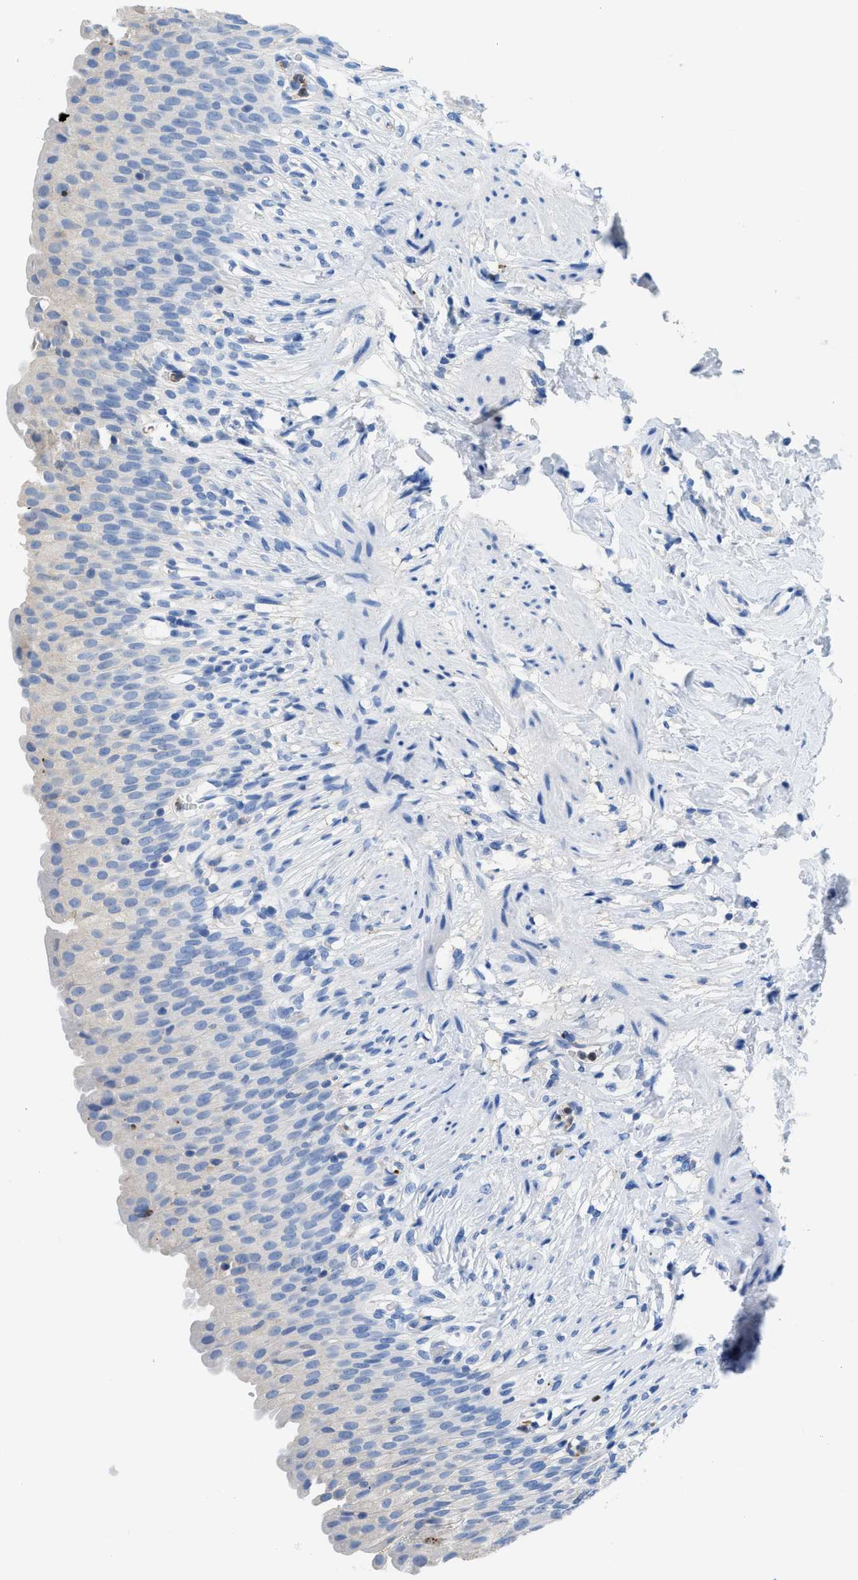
{"staining": {"intensity": "negative", "quantity": "none", "location": "none"}, "tissue": "urinary bladder", "cell_type": "Urothelial cells", "image_type": "normal", "snomed": [{"axis": "morphology", "description": "Normal tissue, NOS"}, {"axis": "topography", "description": "Urinary bladder"}], "caption": "Urothelial cells are negative for protein expression in normal human urinary bladder. (DAB (3,3'-diaminobenzidine) immunohistochemistry visualized using brightfield microscopy, high magnification).", "gene": "NEB", "patient": {"sex": "female", "age": 79}}